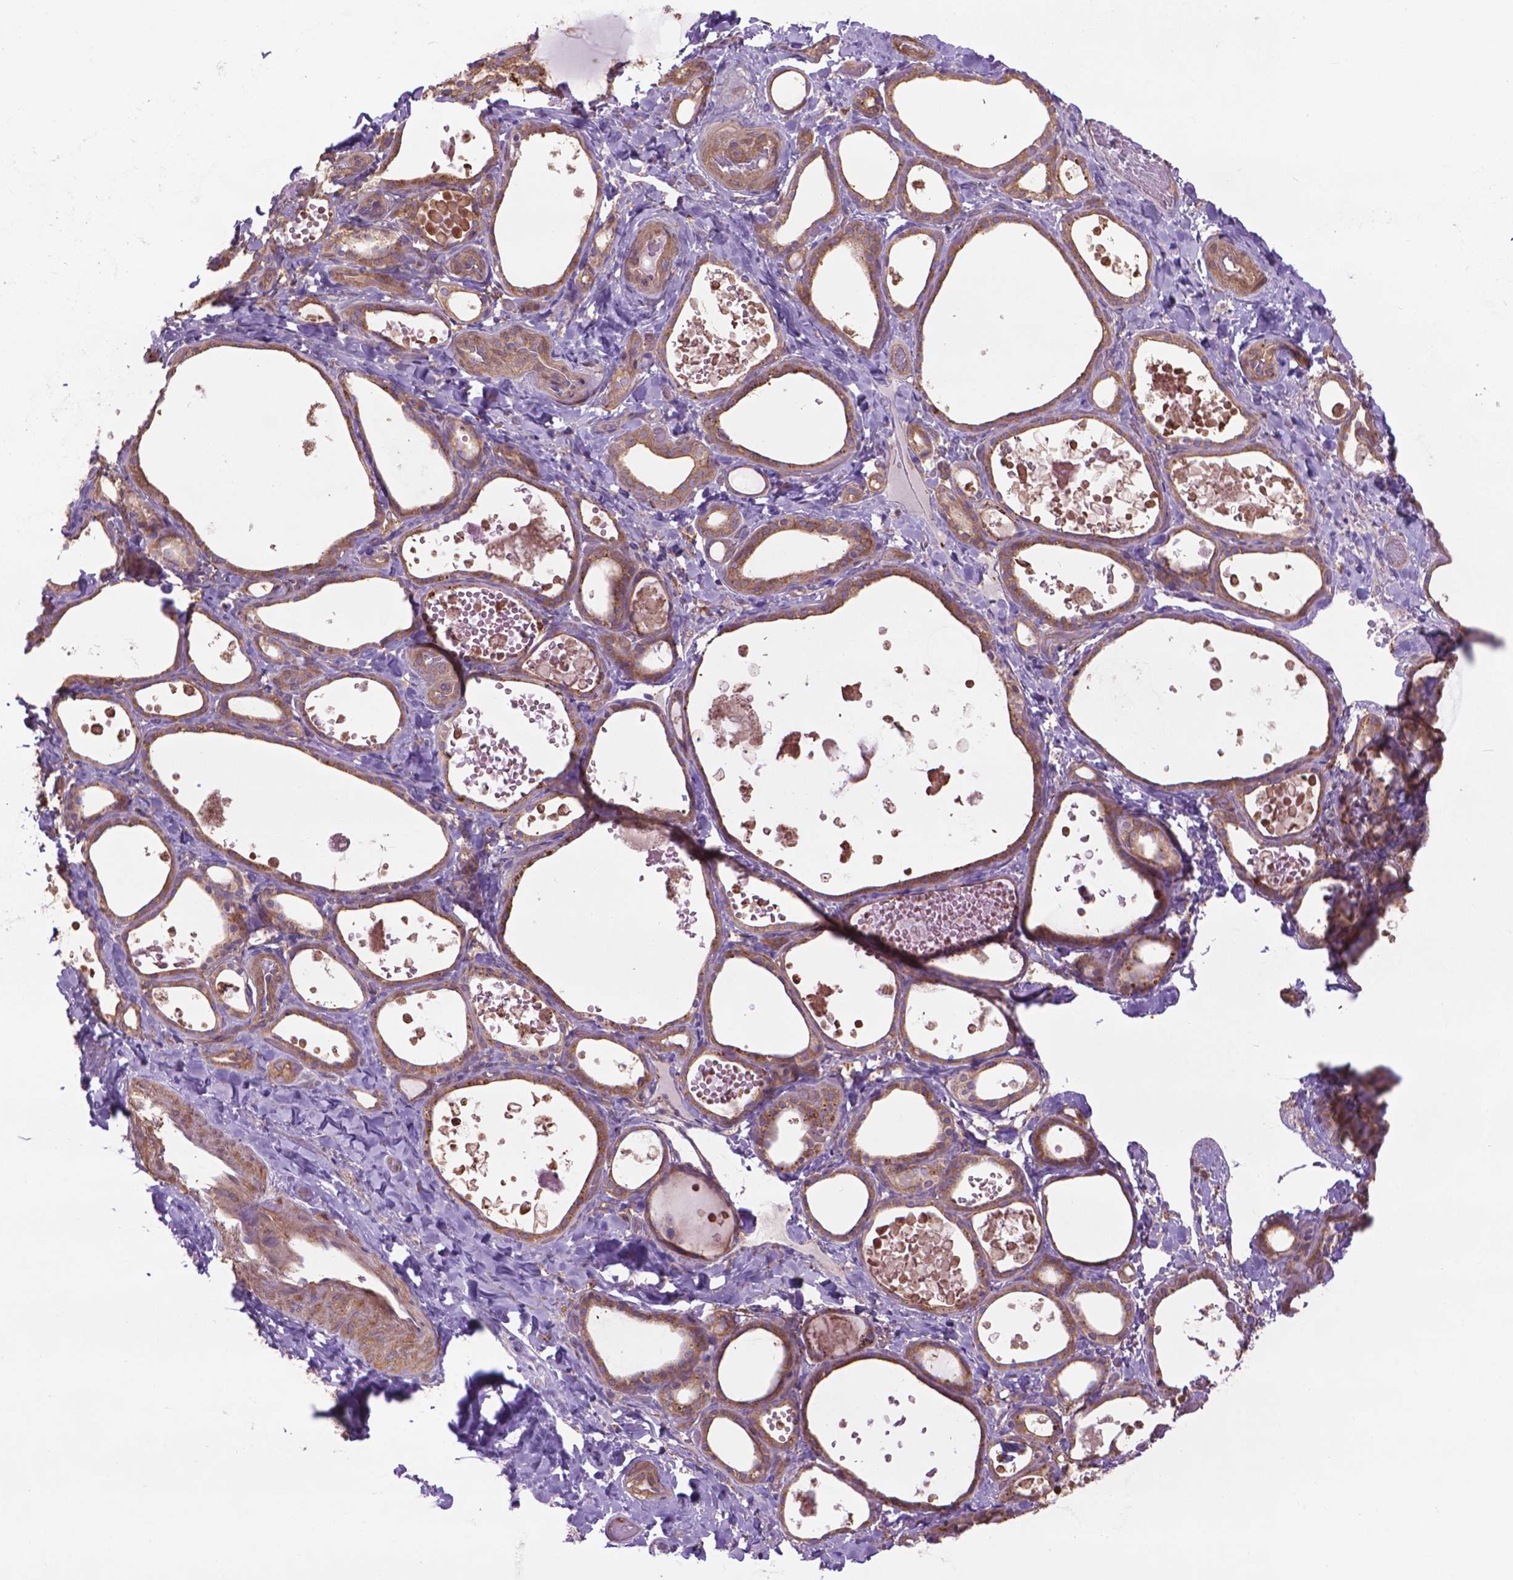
{"staining": {"intensity": "moderate", "quantity": ">75%", "location": "cytoplasmic/membranous"}, "tissue": "thyroid gland", "cell_type": "Glandular cells", "image_type": "normal", "snomed": [{"axis": "morphology", "description": "Normal tissue, NOS"}, {"axis": "topography", "description": "Thyroid gland"}], "caption": "Immunohistochemical staining of unremarkable human thyroid gland shows medium levels of moderate cytoplasmic/membranous expression in about >75% of glandular cells.", "gene": "CORO1B", "patient": {"sex": "female", "age": 56}}